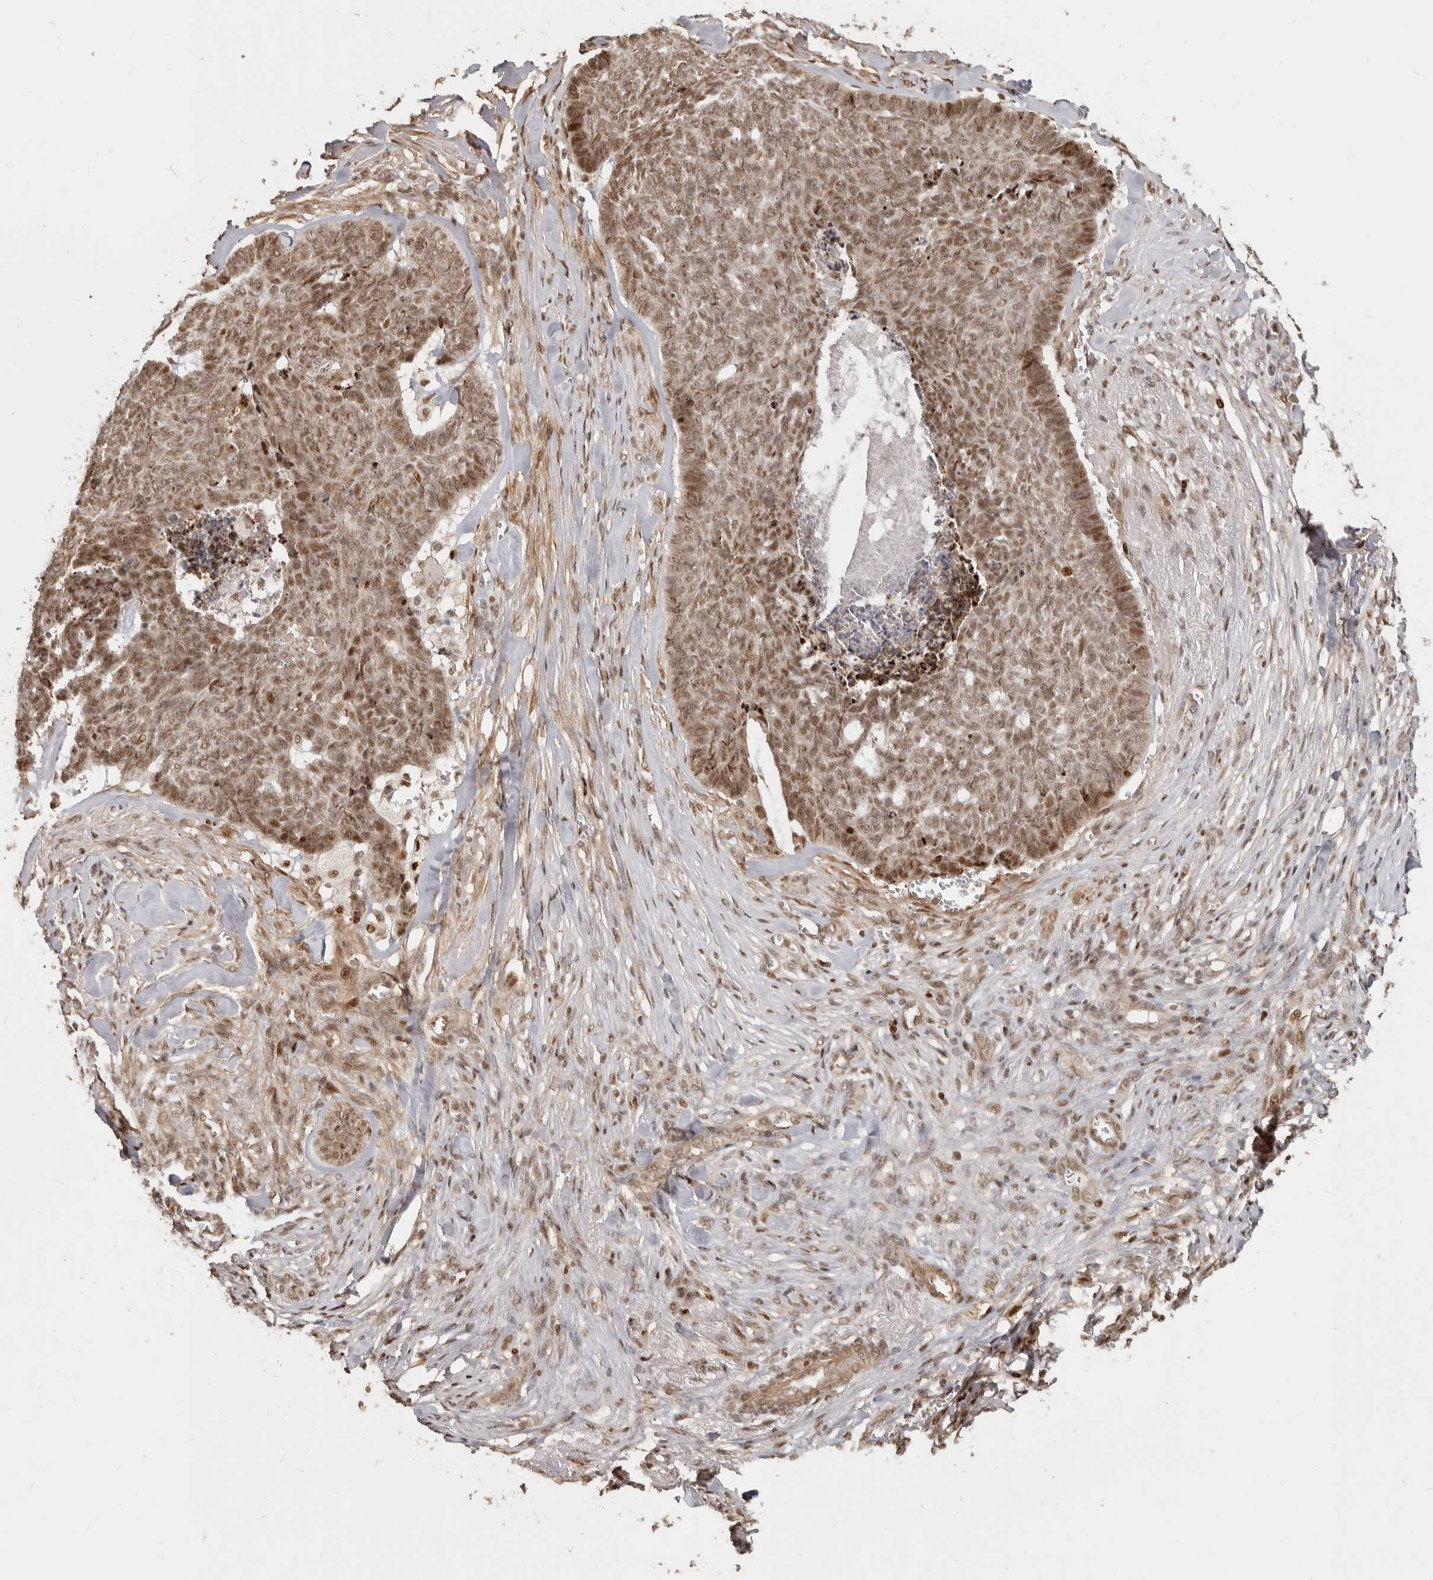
{"staining": {"intensity": "moderate", "quantity": ">75%", "location": "cytoplasmic/membranous,nuclear"}, "tissue": "skin cancer", "cell_type": "Tumor cells", "image_type": "cancer", "snomed": [{"axis": "morphology", "description": "Basal cell carcinoma"}, {"axis": "topography", "description": "Skin"}], "caption": "Human skin basal cell carcinoma stained for a protein (brown) reveals moderate cytoplasmic/membranous and nuclear positive staining in about >75% of tumor cells.", "gene": "GPBP1L1", "patient": {"sex": "male", "age": 84}}